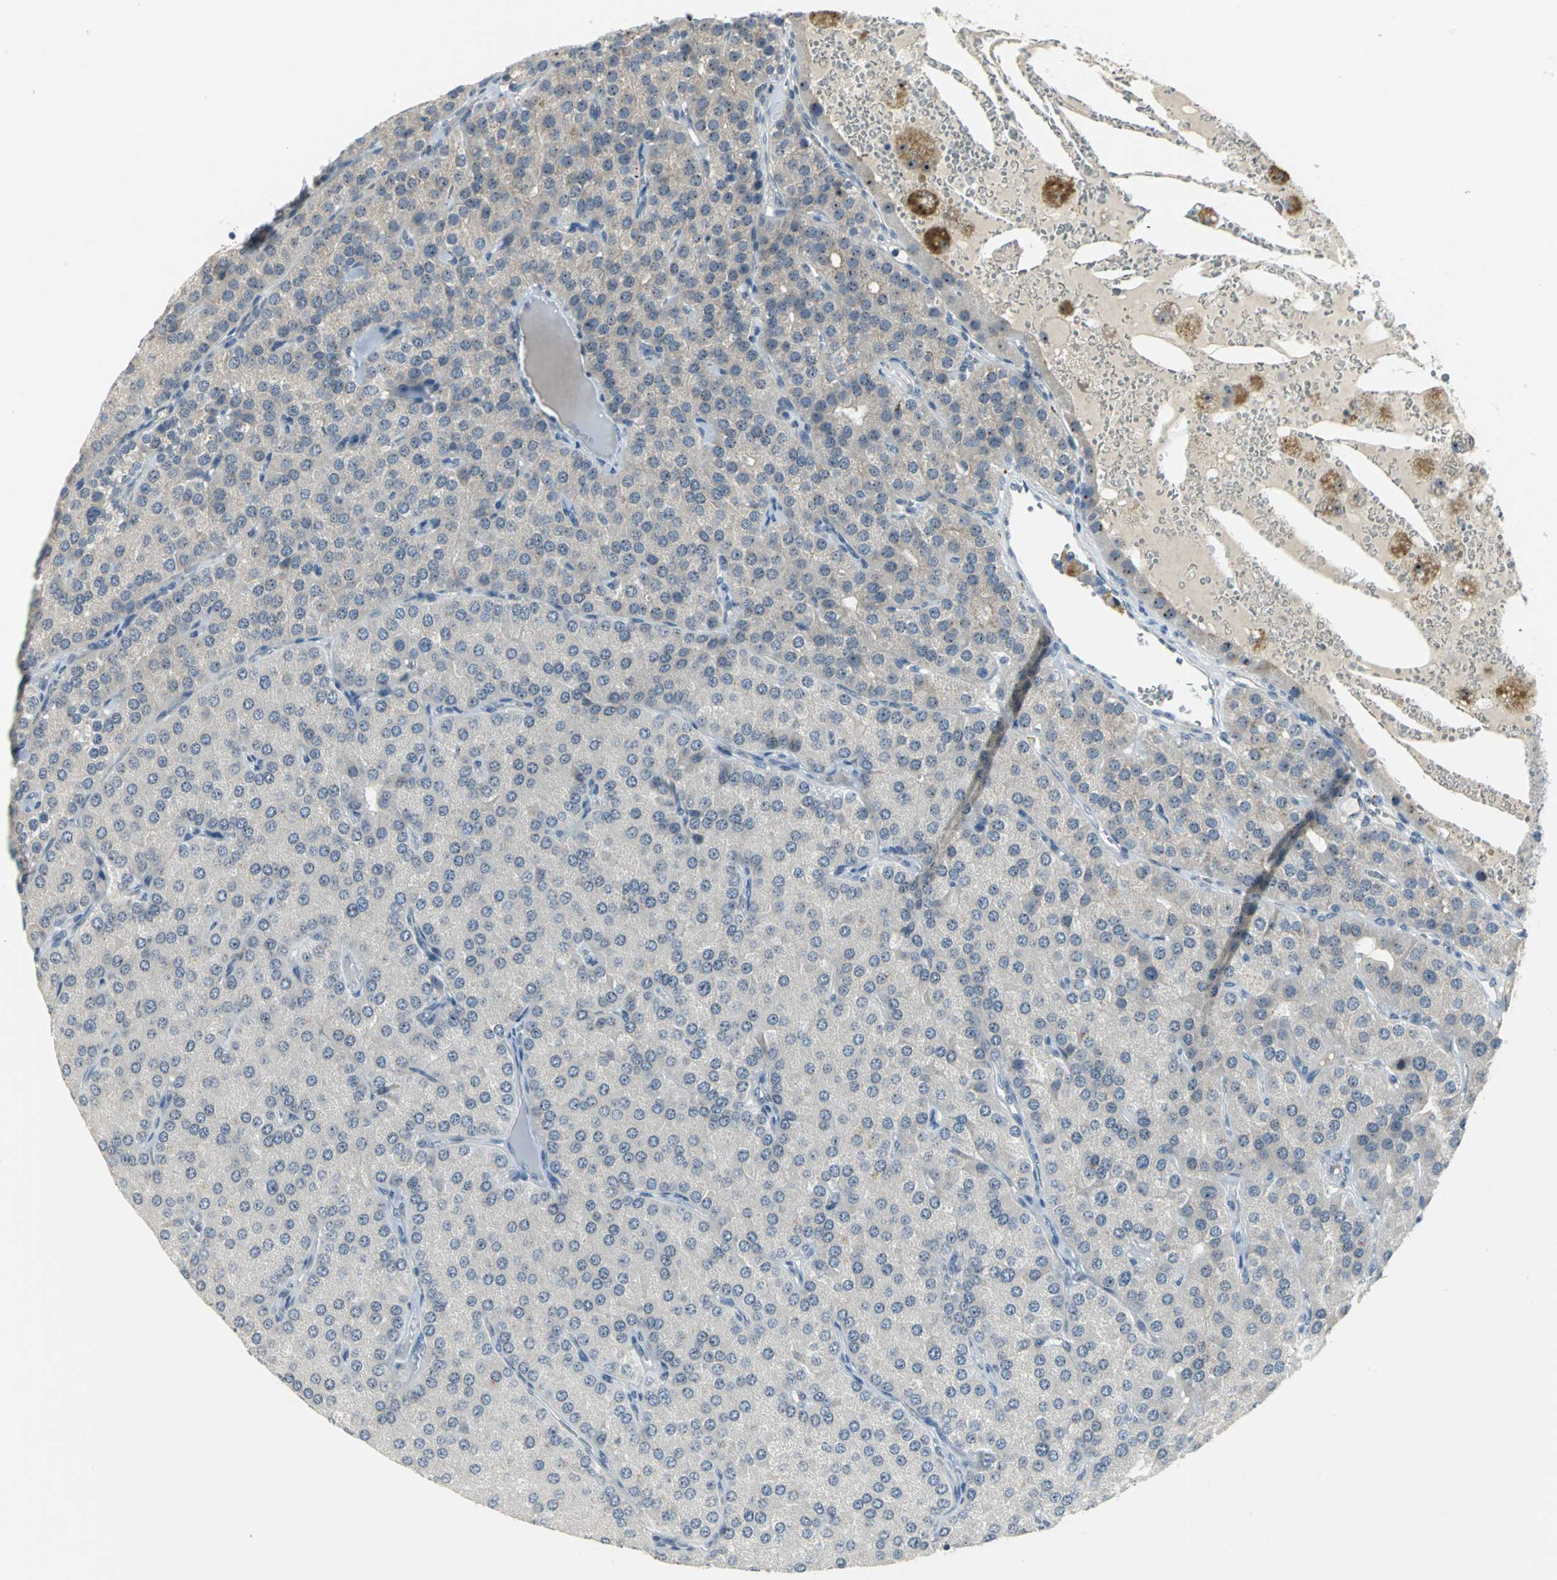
{"staining": {"intensity": "moderate", "quantity": "25%-75%", "location": "nuclear"}, "tissue": "parathyroid gland", "cell_type": "Glandular cells", "image_type": "normal", "snomed": [{"axis": "morphology", "description": "Normal tissue, NOS"}, {"axis": "morphology", "description": "Adenoma, NOS"}, {"axis": "topography", "description": "Parathyroid gland"}], "caption": "IHC image of unremarkable human parathyroid gland stained for a protein (brown), which shows medium levels of moderate nuclear expression in approximately 25%-75% of glandular cells.", "gene": "MYBBP1A", "patient": {"sex": "female", "age": 86}}